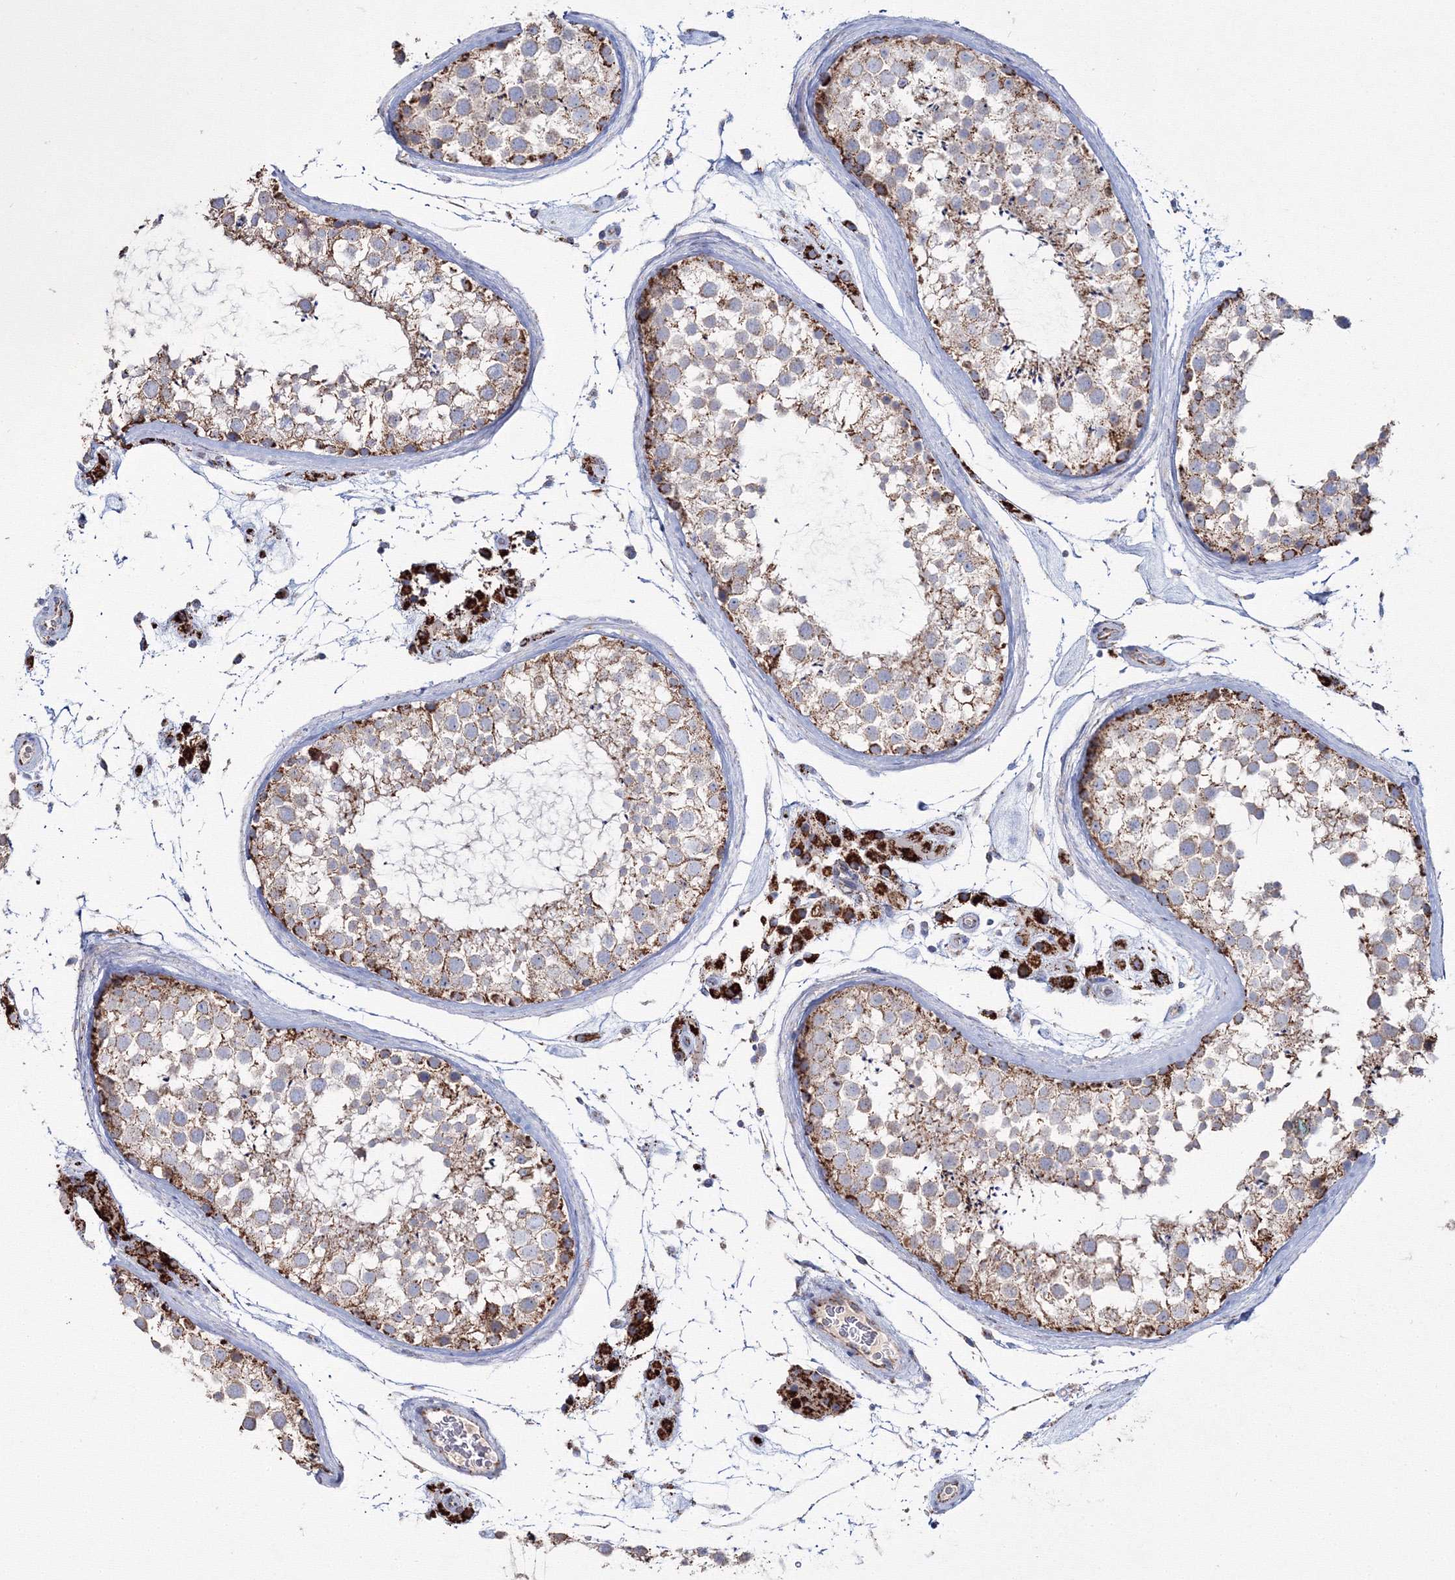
{"staining": {"intensity": "moderate", "quantity": ">75%", "location": "cytoplasmic/membranous"}, "tissue": "testis", "cell_type": "Cells in seminiferous ducts", "image_type": "normal", "snomed": [{"axis": "morphology", "description": "Normal tissue, NOS"}, {"axis": "topography", "description": "Testis"}], "caption": "This image reveals immunohistochemistry (IHC) staining of benign human testis, with medium moderate cytoplasmic/membranous expression in approximately >75% of cells in seminiferous ducts.", "gene": "IGSF9", "patient": {"sex": "male", "age": 46}}